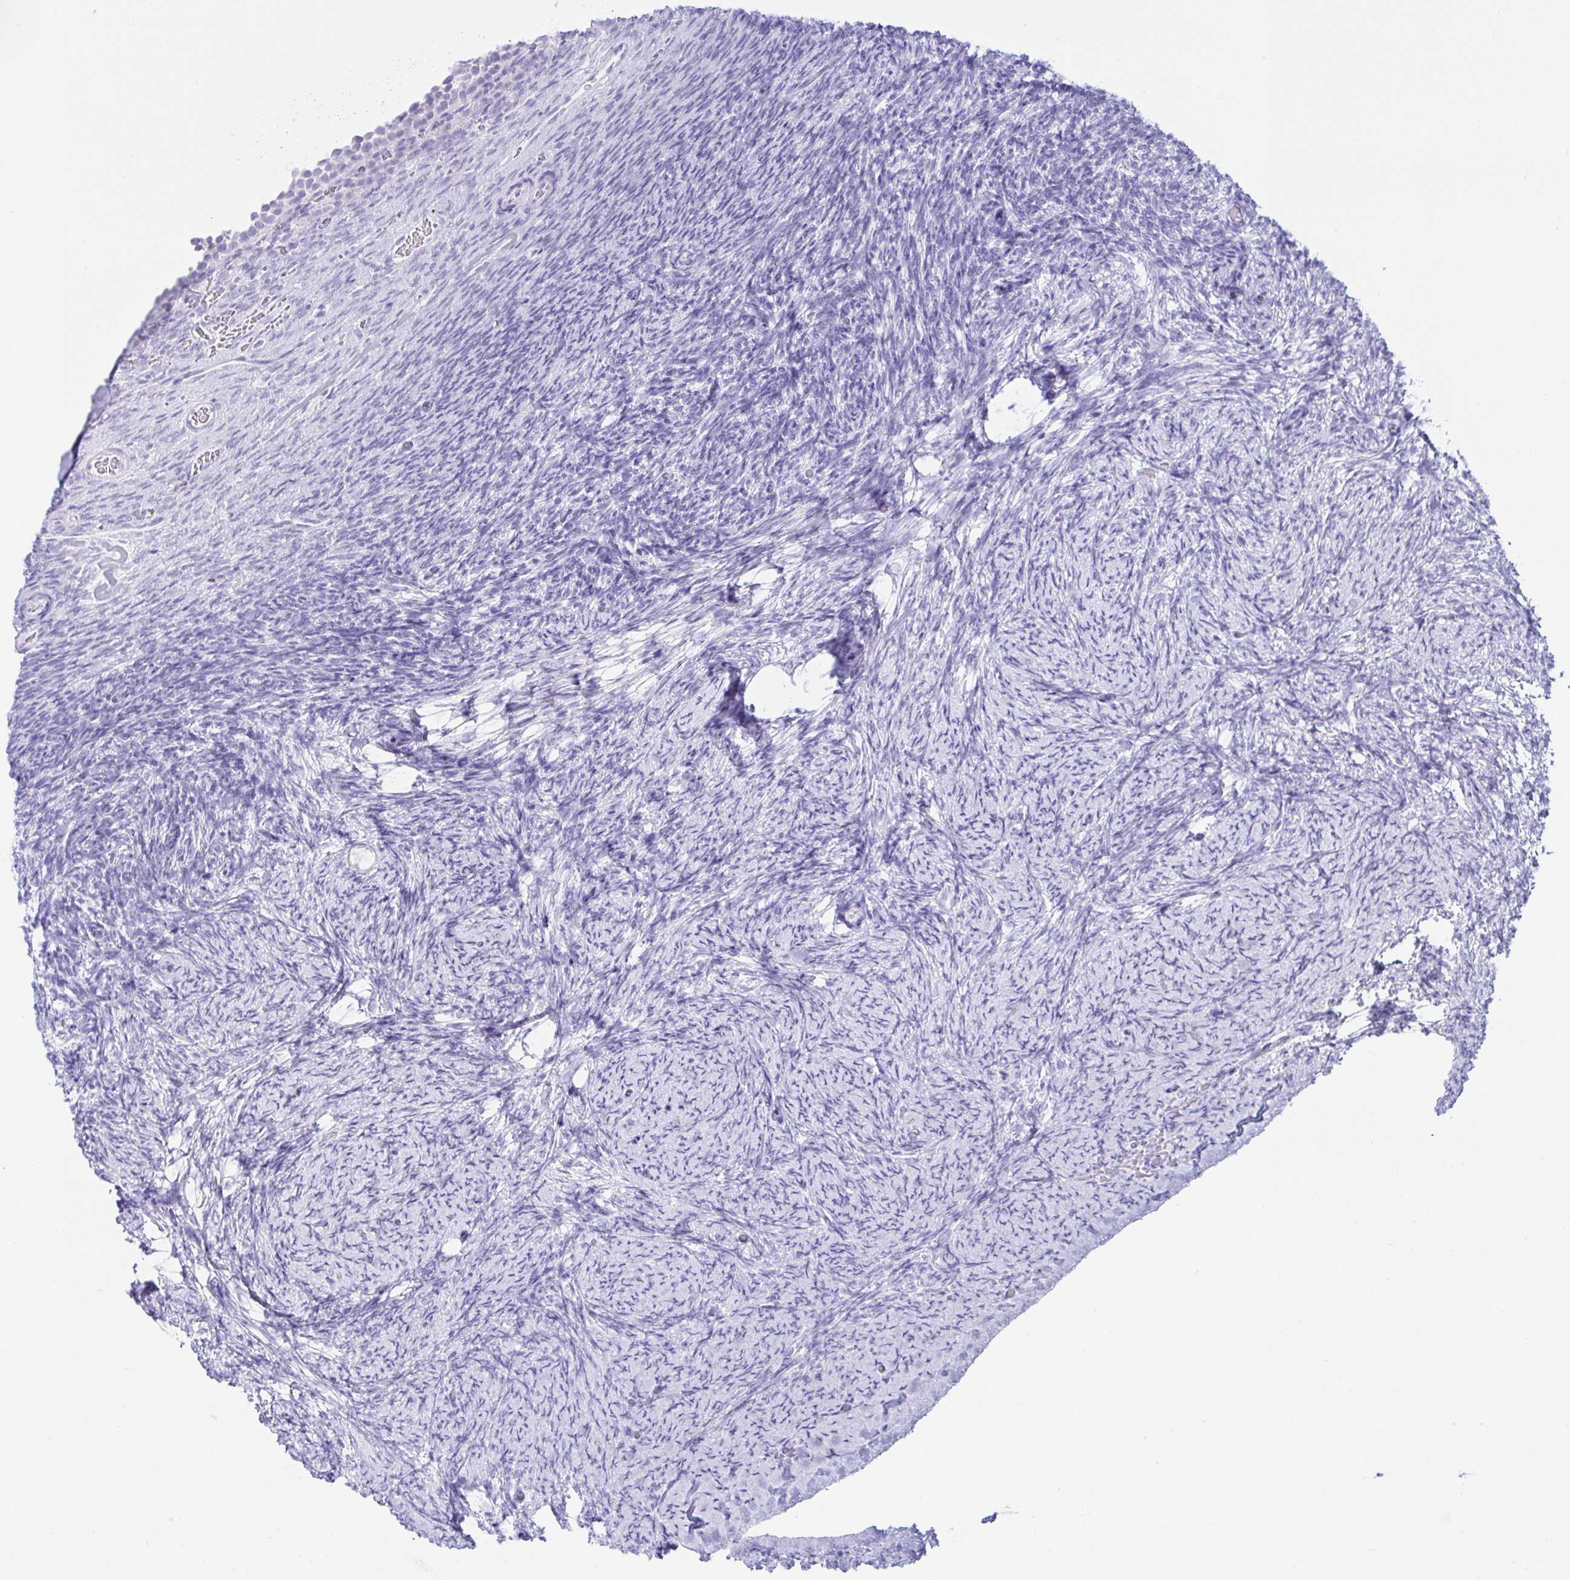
{"staining": {"intensity": "negative", "quantity": "none", "location": "none"}, "tissue": "ovary", "cell_type": "Ovarian stroma cells", "image_type": "normal", "snomed": [{"axis": "morphology", "description": "Normal tissue, NOS"}, {"axis": "topography", "description": "Ovary"}], "caption": "Immunohistochemistry of unremarkable ovary reveals no expression in ovarian stroma cells.", "gene": "PAX8", "patient": {"sex": "female", "age": 34}}